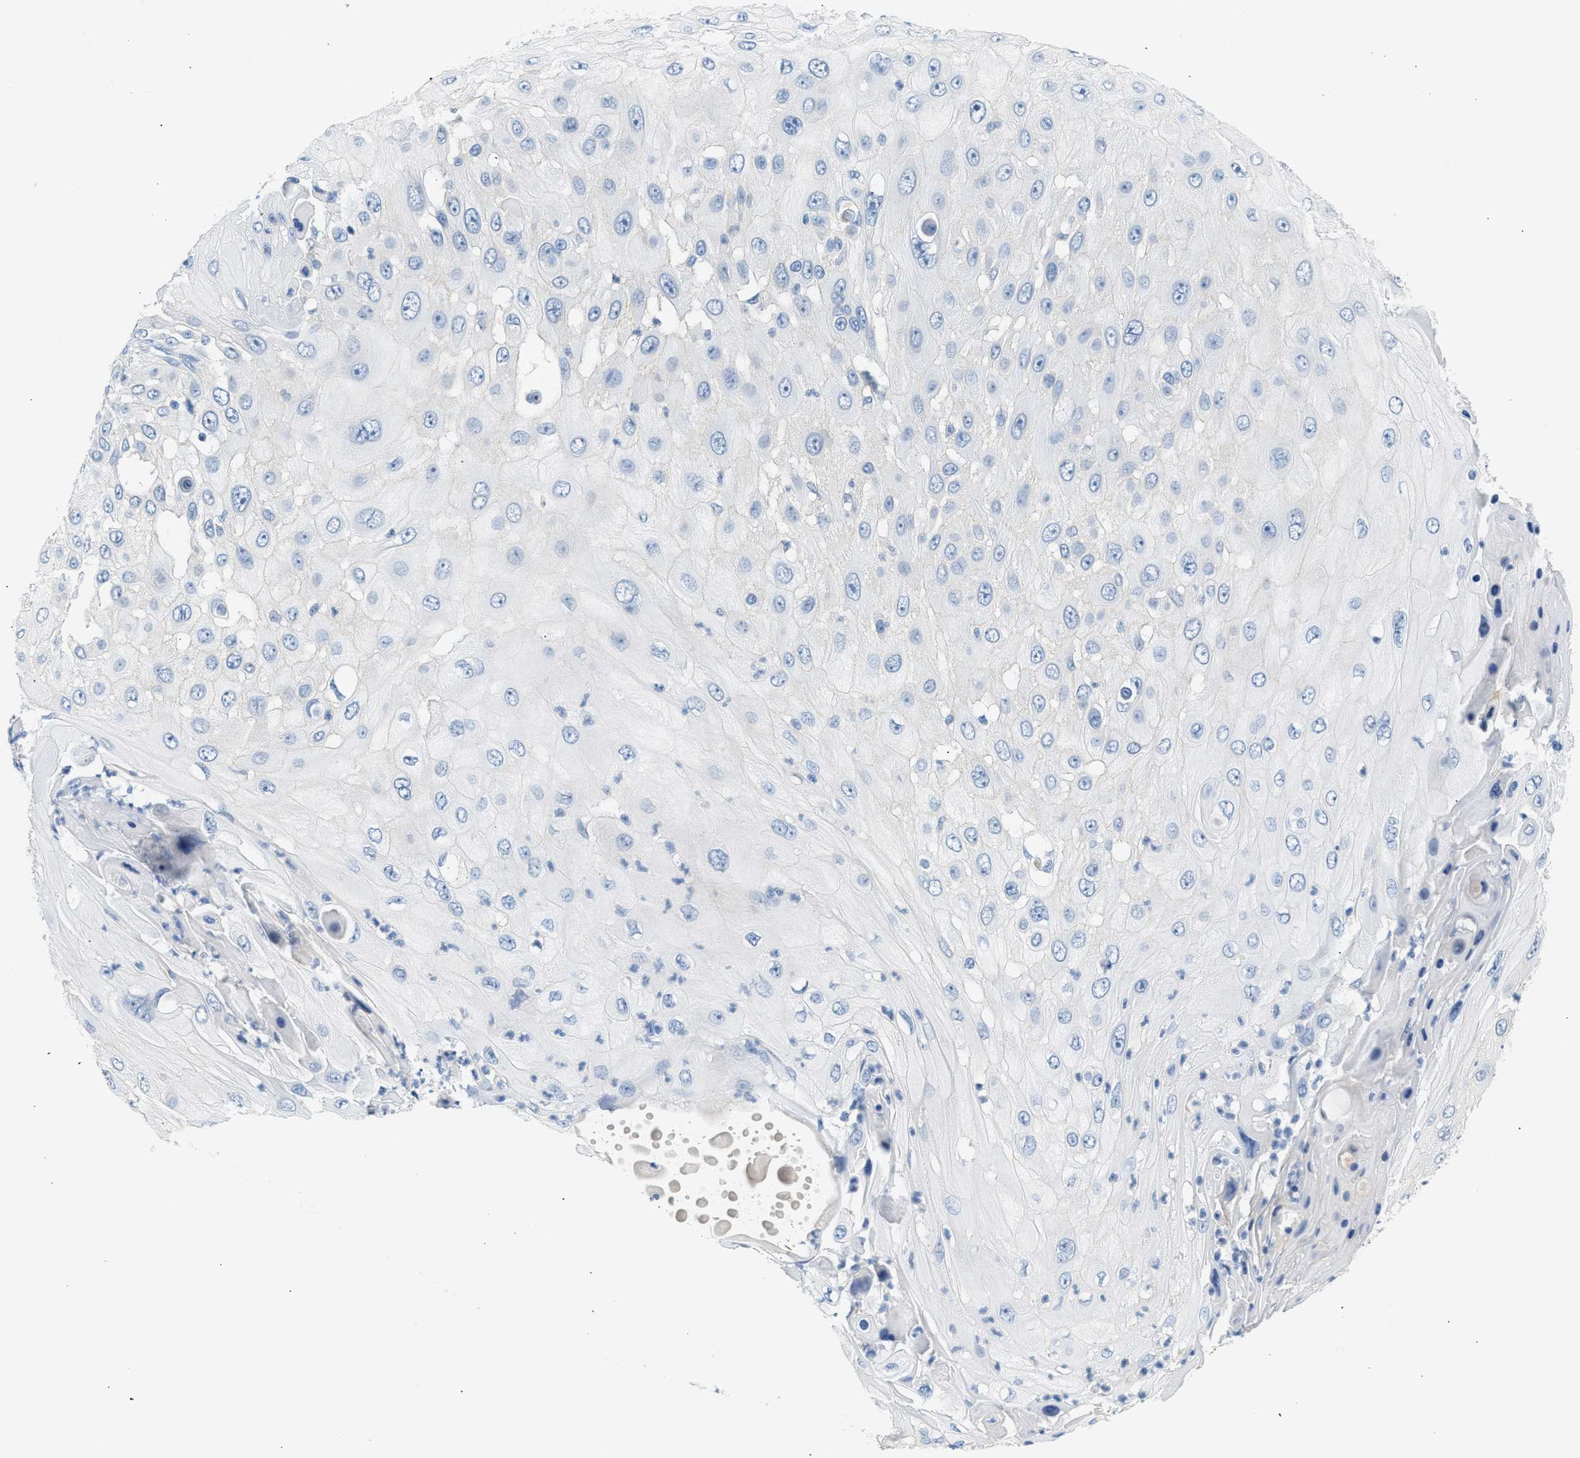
{"staining": {"intensity": "negative", "quantity": "none", "location": "none"}, "tissue": "skin cancer", "cell_type": "Tumor cells", "image_type": "cancer", "snomed": [{"axis": "morphology", "description": "Squamous cell carcinoma, NOS"}, {"axis": "topography", "description": "Skin"}], "caption": "This is an immunohistochemistry (IHC) micrograph of human skin squamous cell carcinoma. There is no expression in tumor cells.", "gene": "ERBB2", "patient": {"sex": "female", "age": 44}}